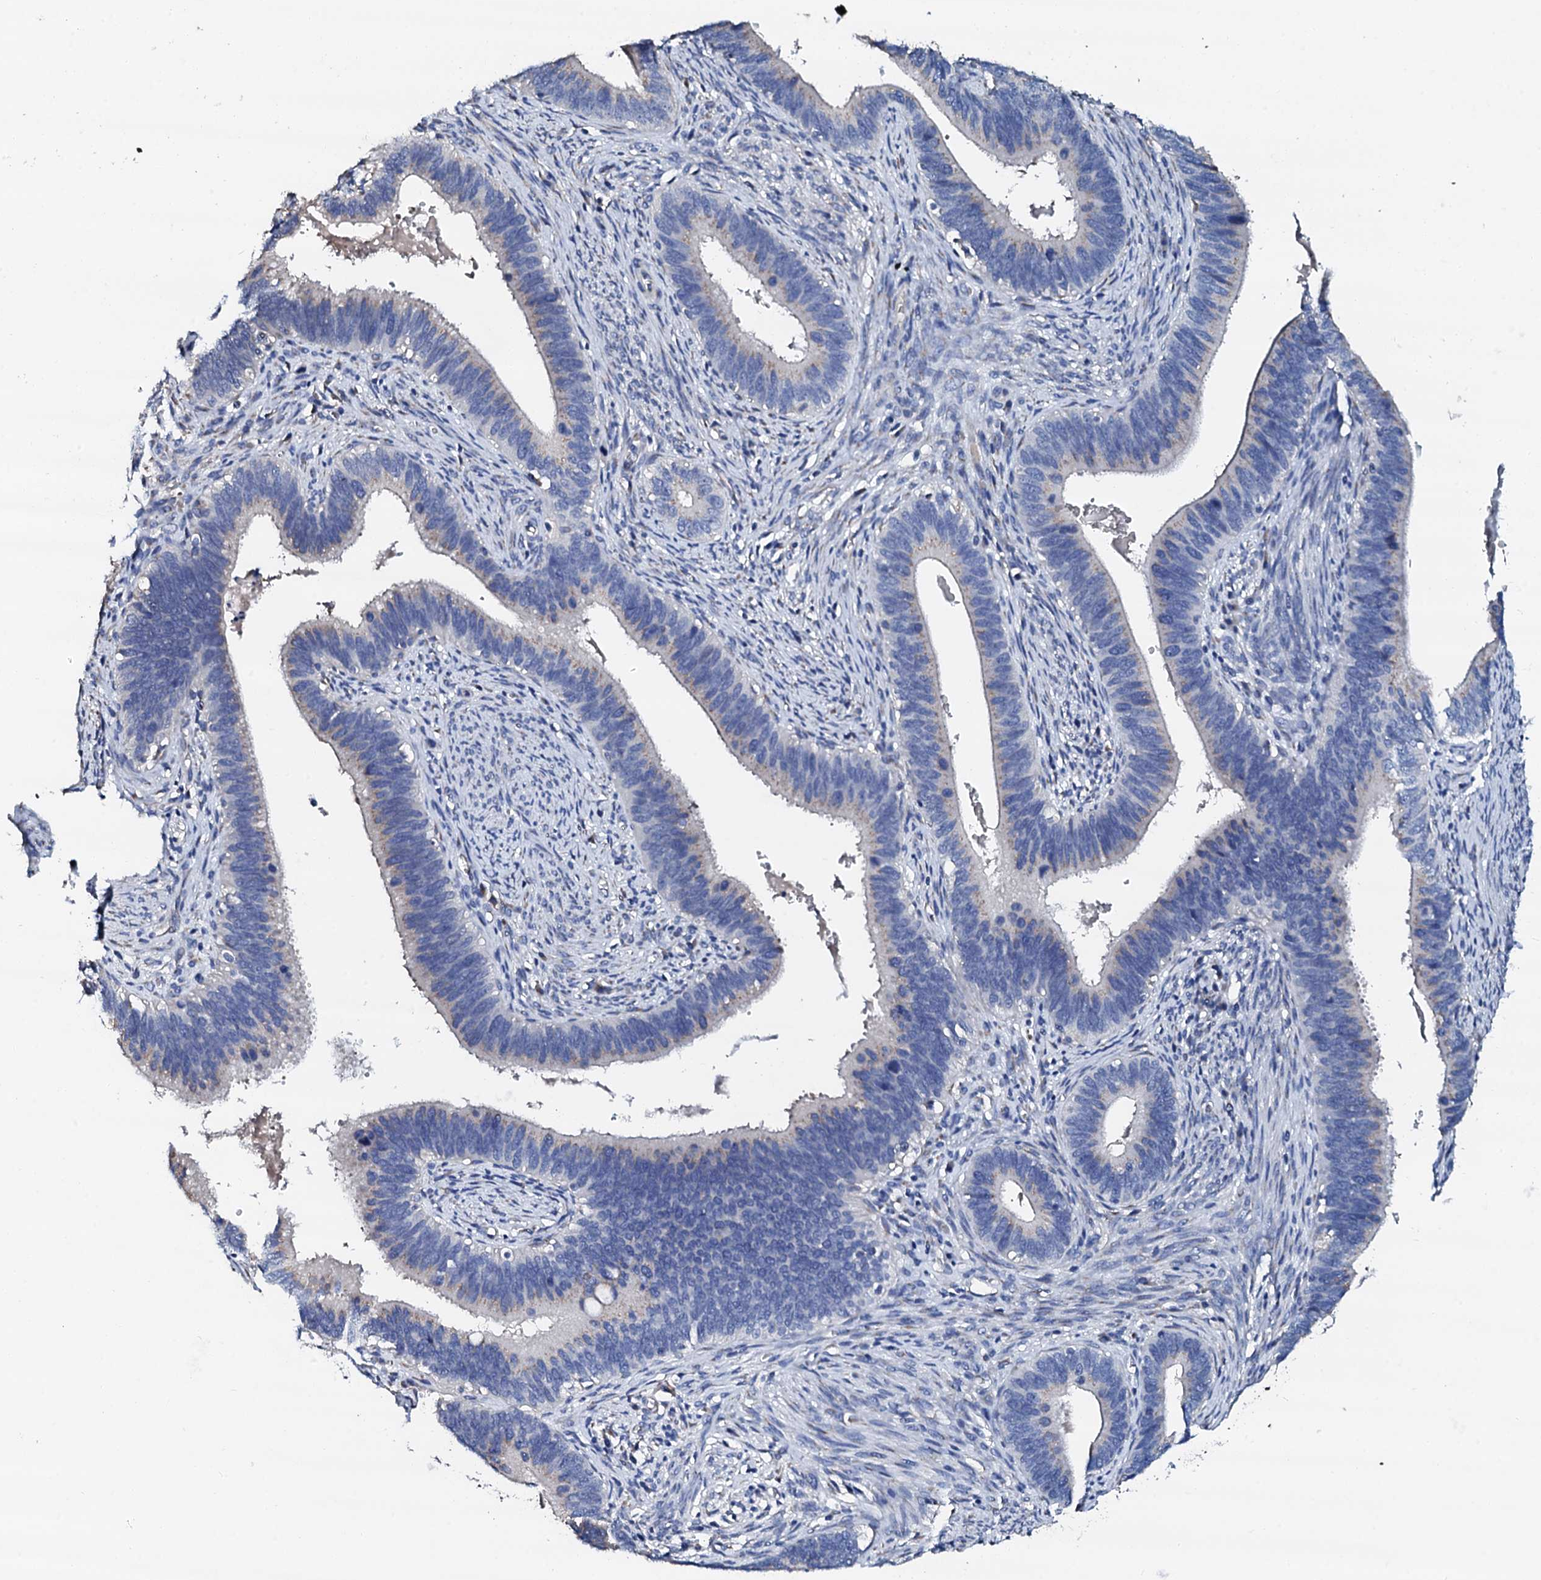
{"staining": {"intensity": "negative", "quantity": "none", "location": "none"}, "tissue": "cervical cancer", "cell_type": "Tumor cells", "image_type": "cancer", "snomed": [{"axis": "morphology", "description": "Adenocarcinoma, NOS"}, {"axis": "topography", "description": "Cervix"}], "caption": "Immunohistochemistry (IHC) photomicrograph of human adenocarcinoma (cervical) stained for a protein (brown), which reveals no positivity in tumor cells.", "gene": "AKAP3", "patient": {"sex": "female", "age": 42}}